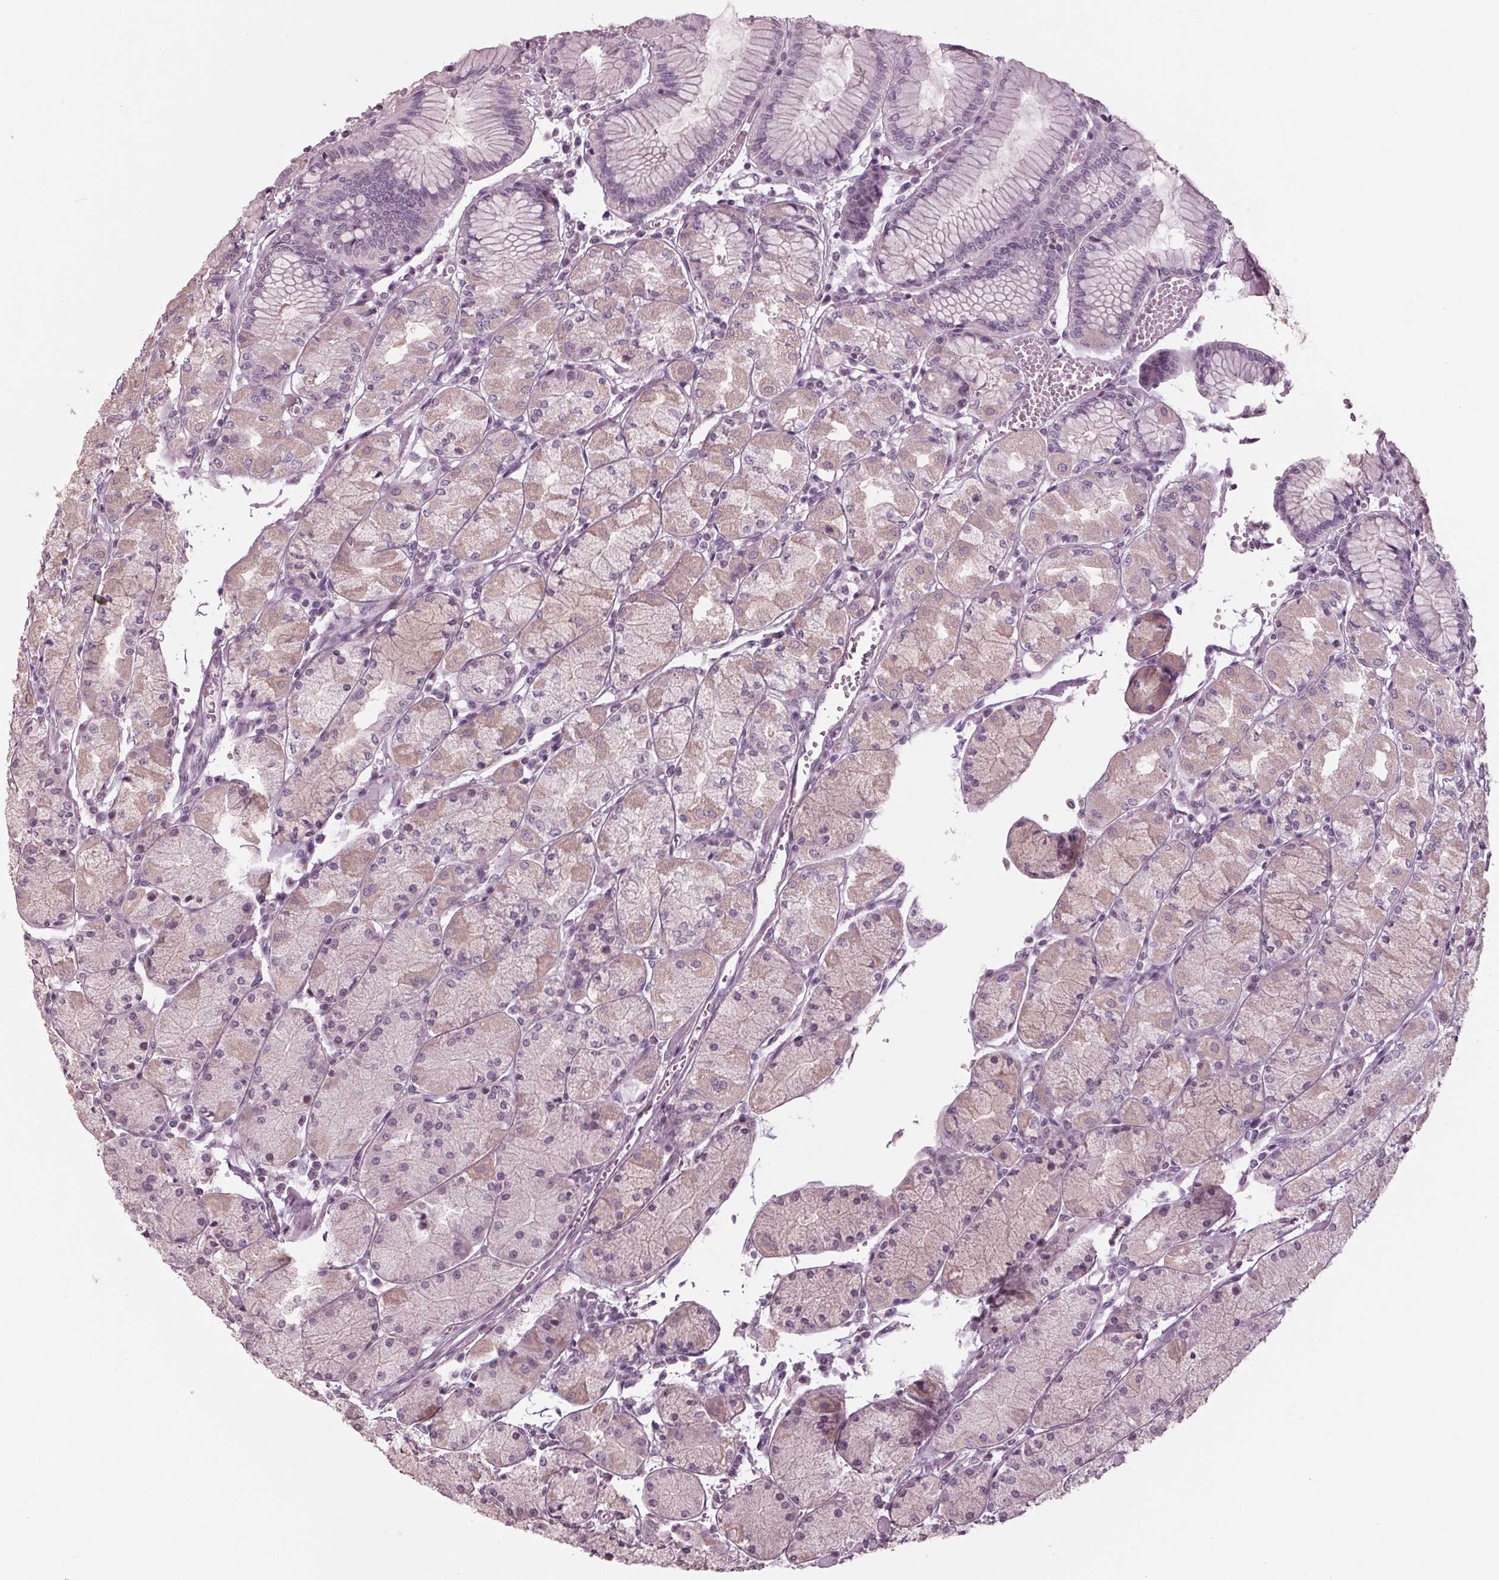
{"staining": {"intensity": "negative", "quantity": "none", "location": "none"}, "tissue": "stomach", "cell_type": "Glandular cells", "image_type": "normal", "snomed": [{"axis": "morphology", "description": "Normal tissue, NOS"}, {"axis": "topography", "description": "Stomach, upper"}], "caption": "Stomach was stained to show a protein in brown. There is no significant expression in glandular cells. (DAB immunohistochemistry (IHC), high magnification).", "gene": "TNNC2", "patient": {"sex": "male", "age": 69}}